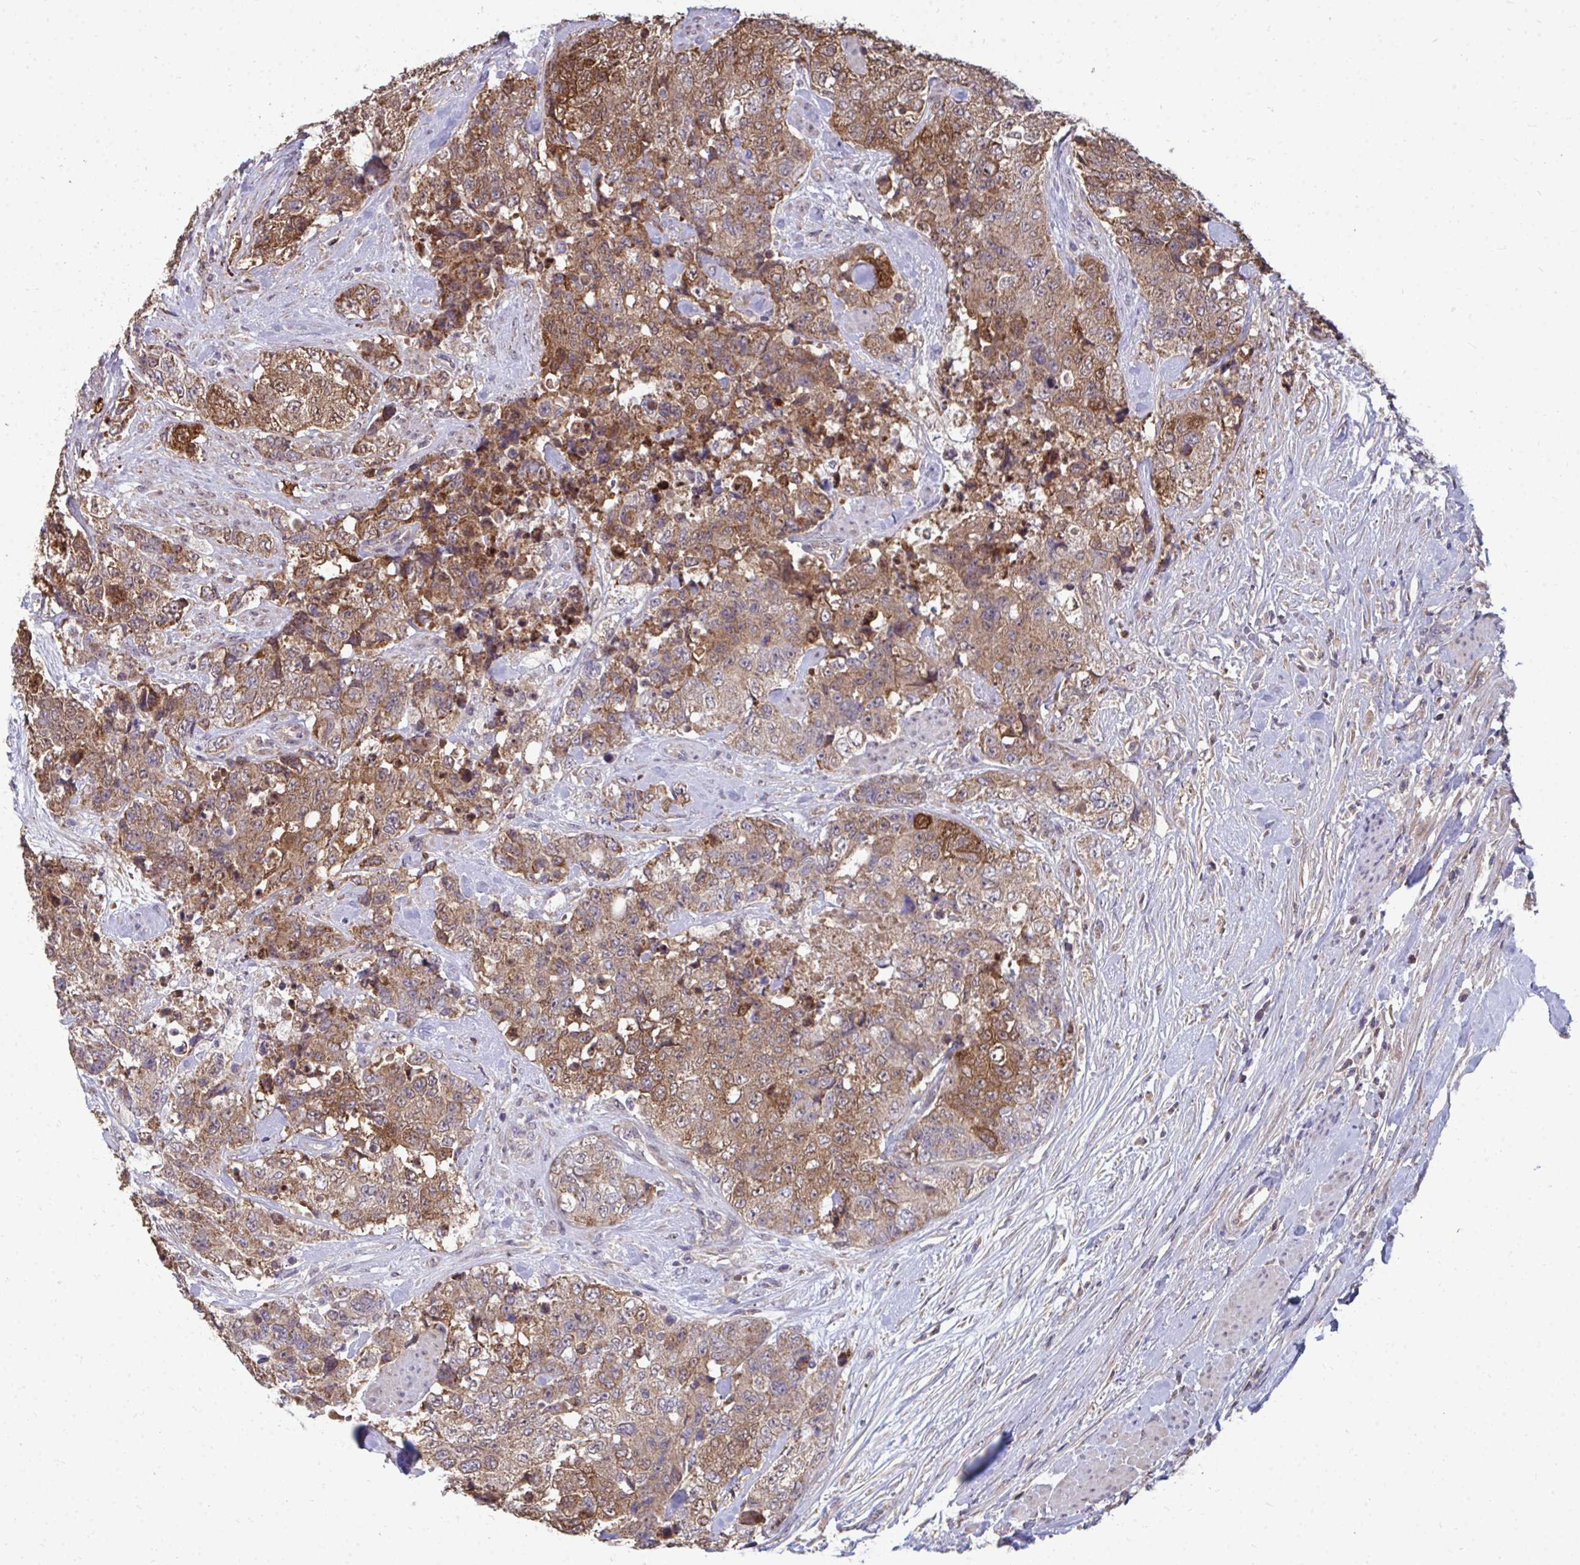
{"staining": {"intensity": "moderate", "quantity": ">75%", "location": "cytoplasmic/membranous"}, "tissue": "urothelial cancer", "cell_type": "Tumor cells", "image_type": "cancer", "snomed": [{"axis": "morphology", "description": "Urothelial carcinoma, High grade"}, {"axis": "topography", "description": "Urinary bladder"}], "caption": "This is an image of IHC staining of urothelial cancer, which shows moderate staining in the cytoplasmic/membranous of tumor cells.", "gene": "DNAJA2", "patient": {"sex": "female", "age": 78}}